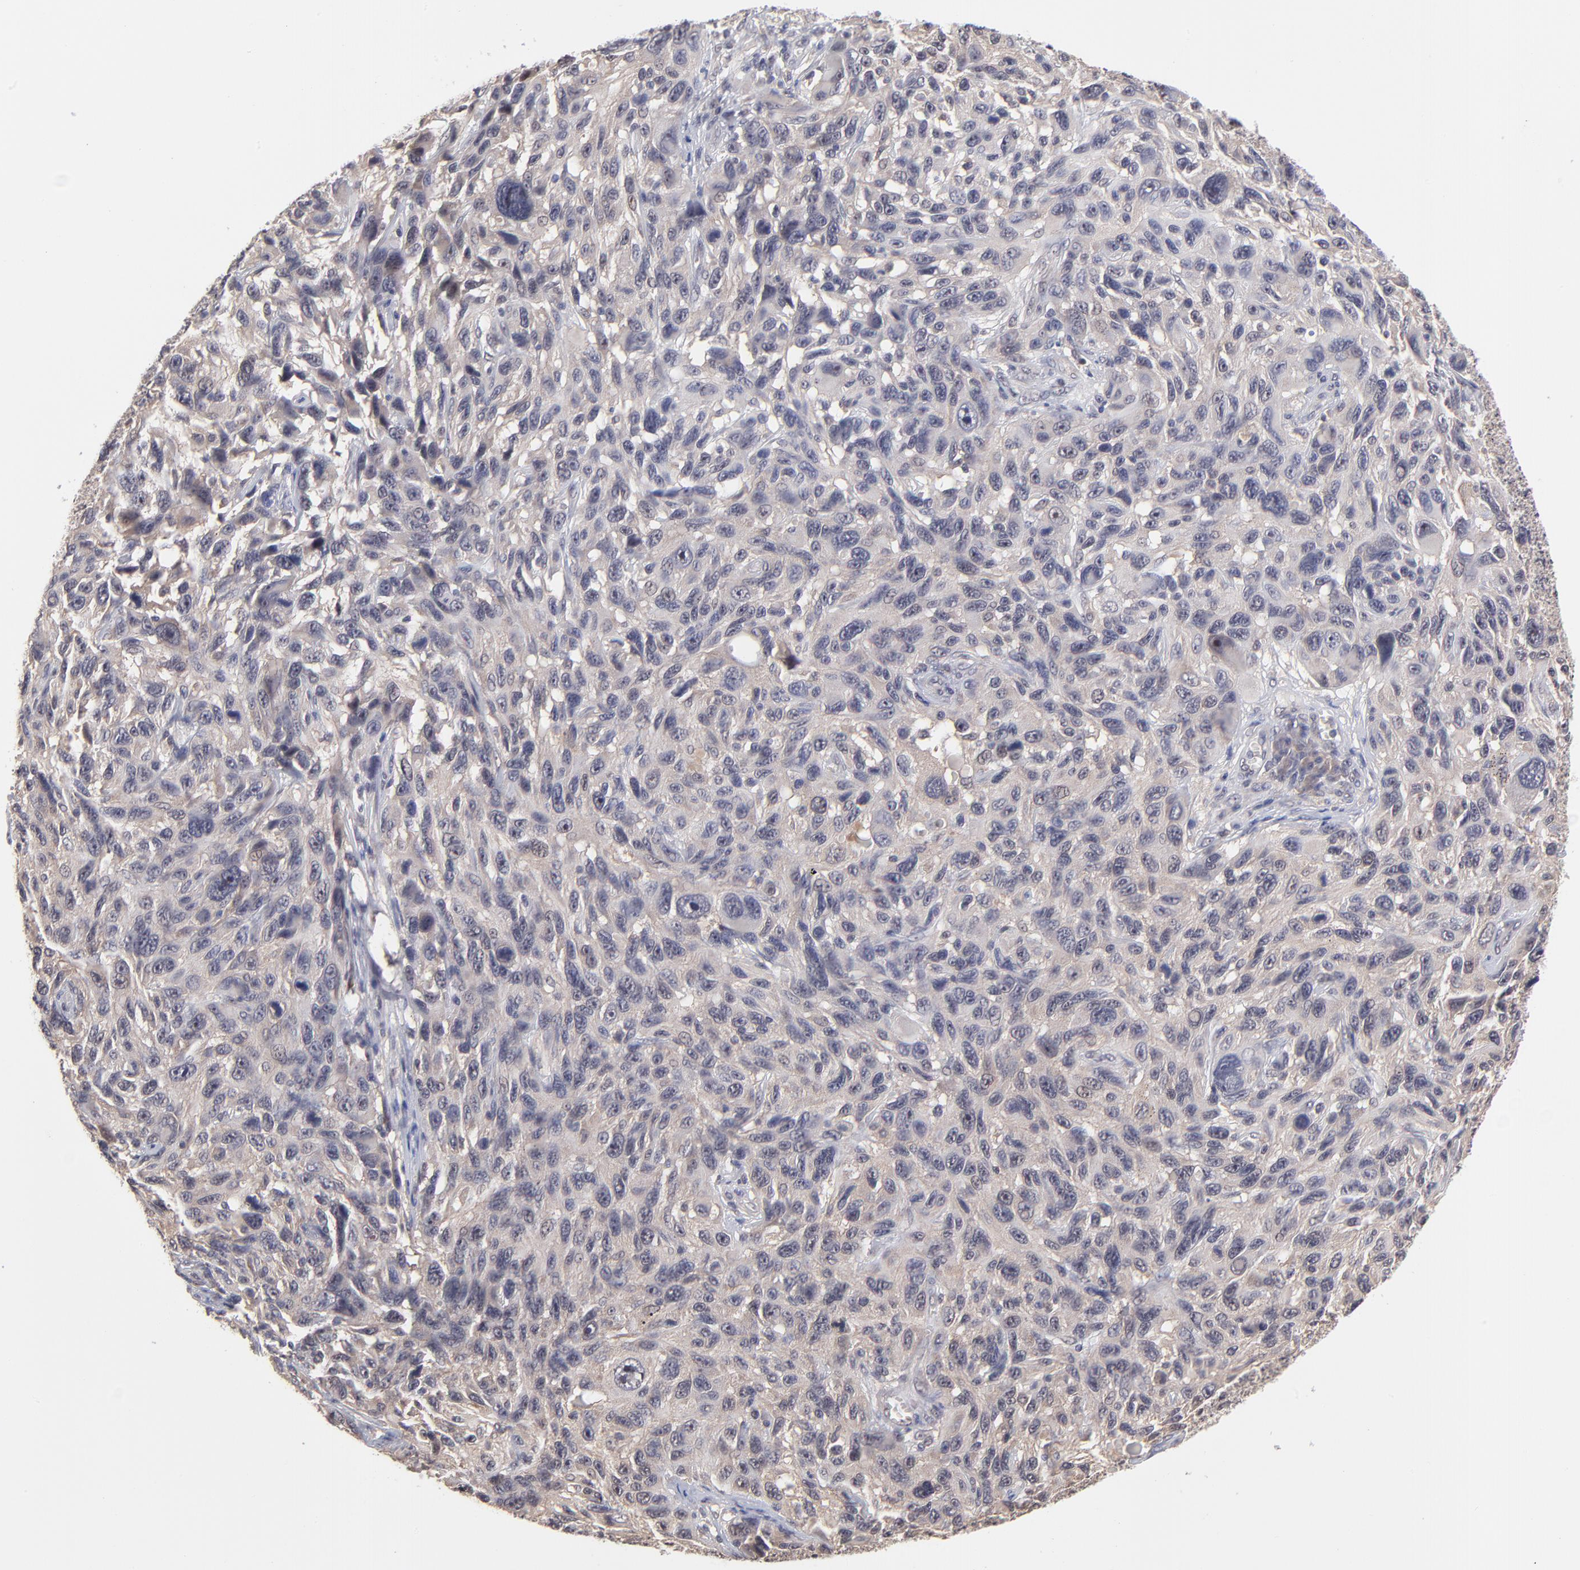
{"staining": {"intensity": "weak", "quantity": ">75%", "location": "cytoplasmic/membranous"}, "tissue": "melanoma", "cell_type": "Tumor cells", "image_type": "cancer", "snomed": [{"axis": "morphology", "description": "Malignant melanoma, NOS"}, {"axis": "topography", "description": "Skin"}], "caption": "Immunohistochemical staining of human melanoma shows low levels of weak cytoplasmic/membranous staining in approximately >75% of tumor cells.", "gene": "UBE2E3", "patient": {"sex": "male", "age": 53}}